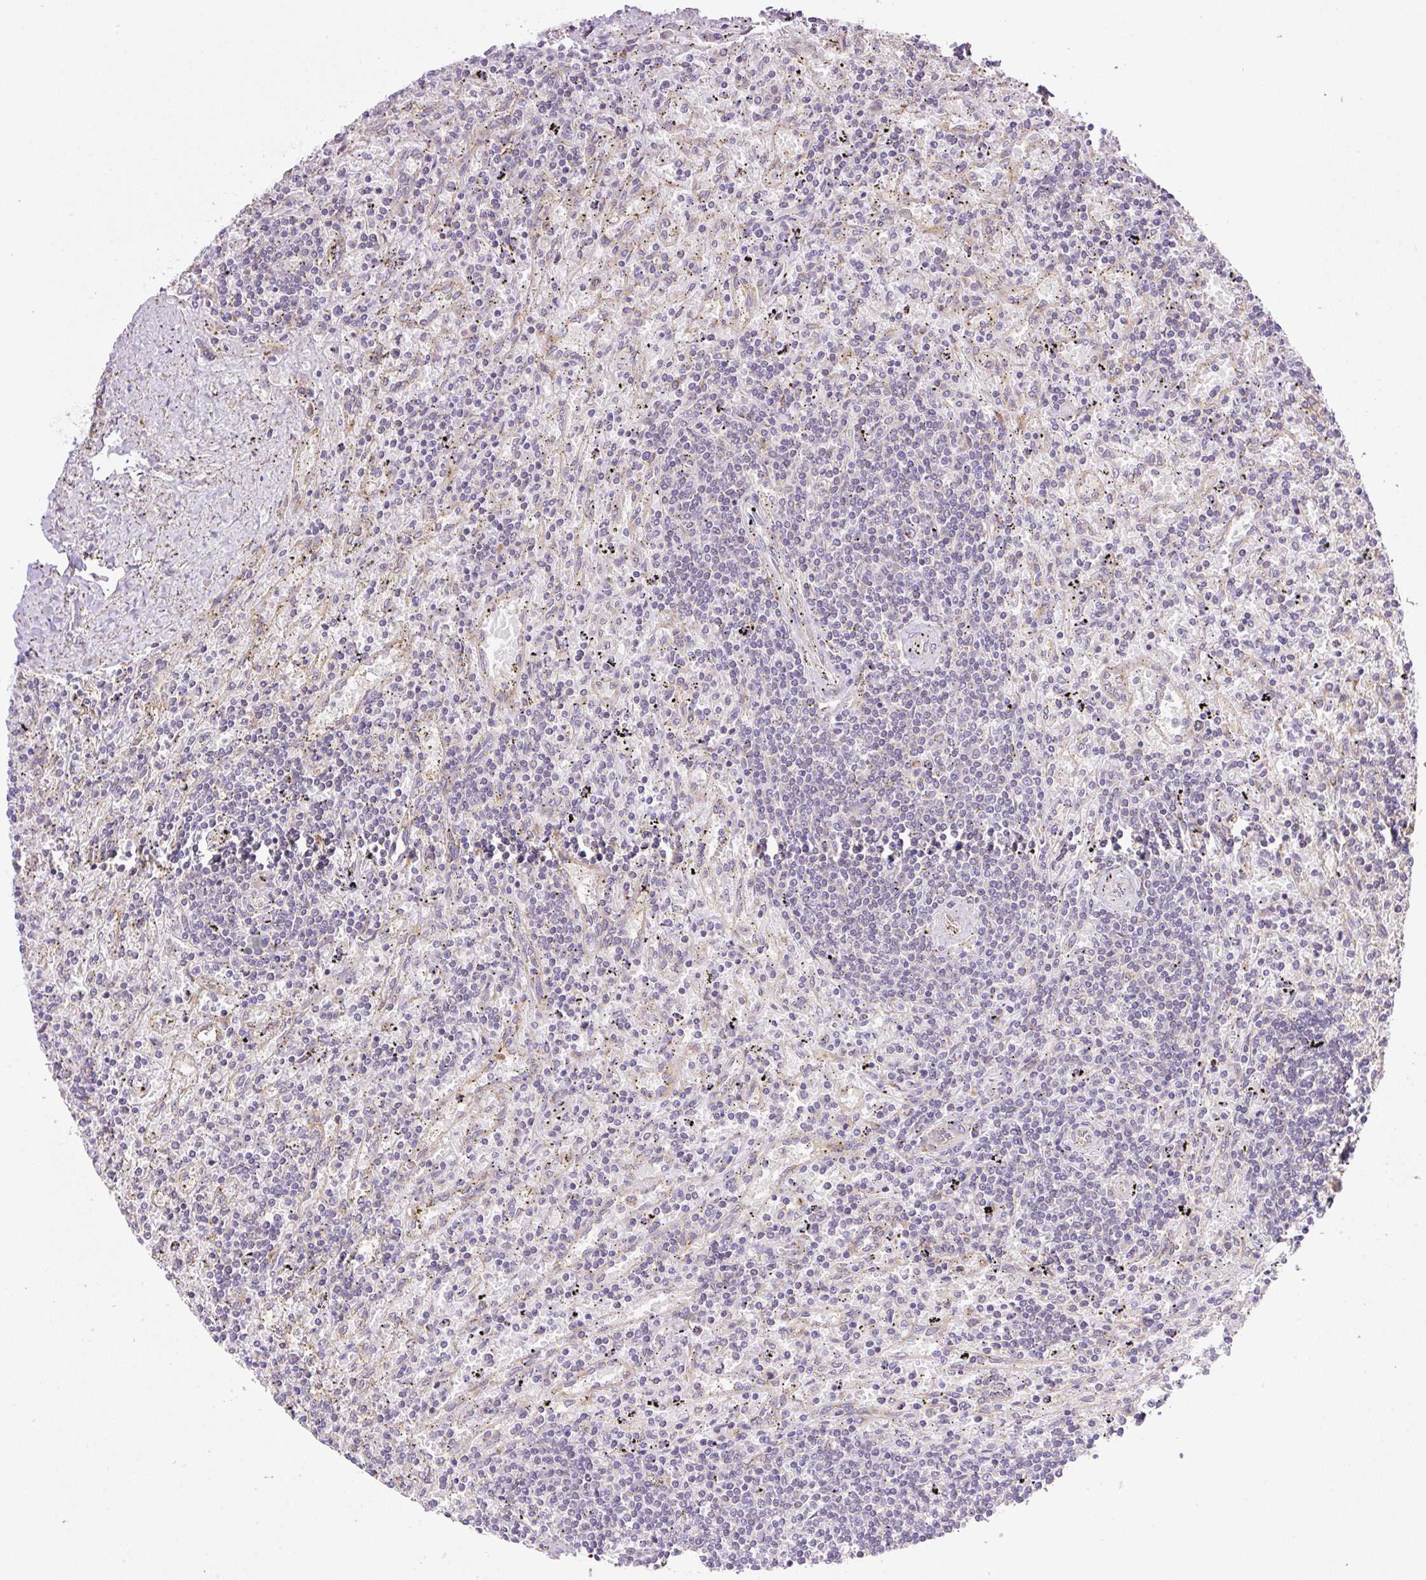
{"staining": {"intensity": "negative", "quantity": "none", "location": "none"}, "tissue": "lymphoma", "cell_type": "Tumor cells", "image_type": "cancer", "snomed": [{"axis": "morphology", "description": "Malignant lymphoma, non-Hodgkin's type, Low grade"}, {"axis": "topography", "description": "Spleen"}], "caption": "A photomicrograph of malignant lymphoma, non-Hodgkin's type (low-grade) stained for a protein shows no brown staining in tumor cells.", "gene": "POFUT1", "patient": {"sex": "male", "age": 76}}